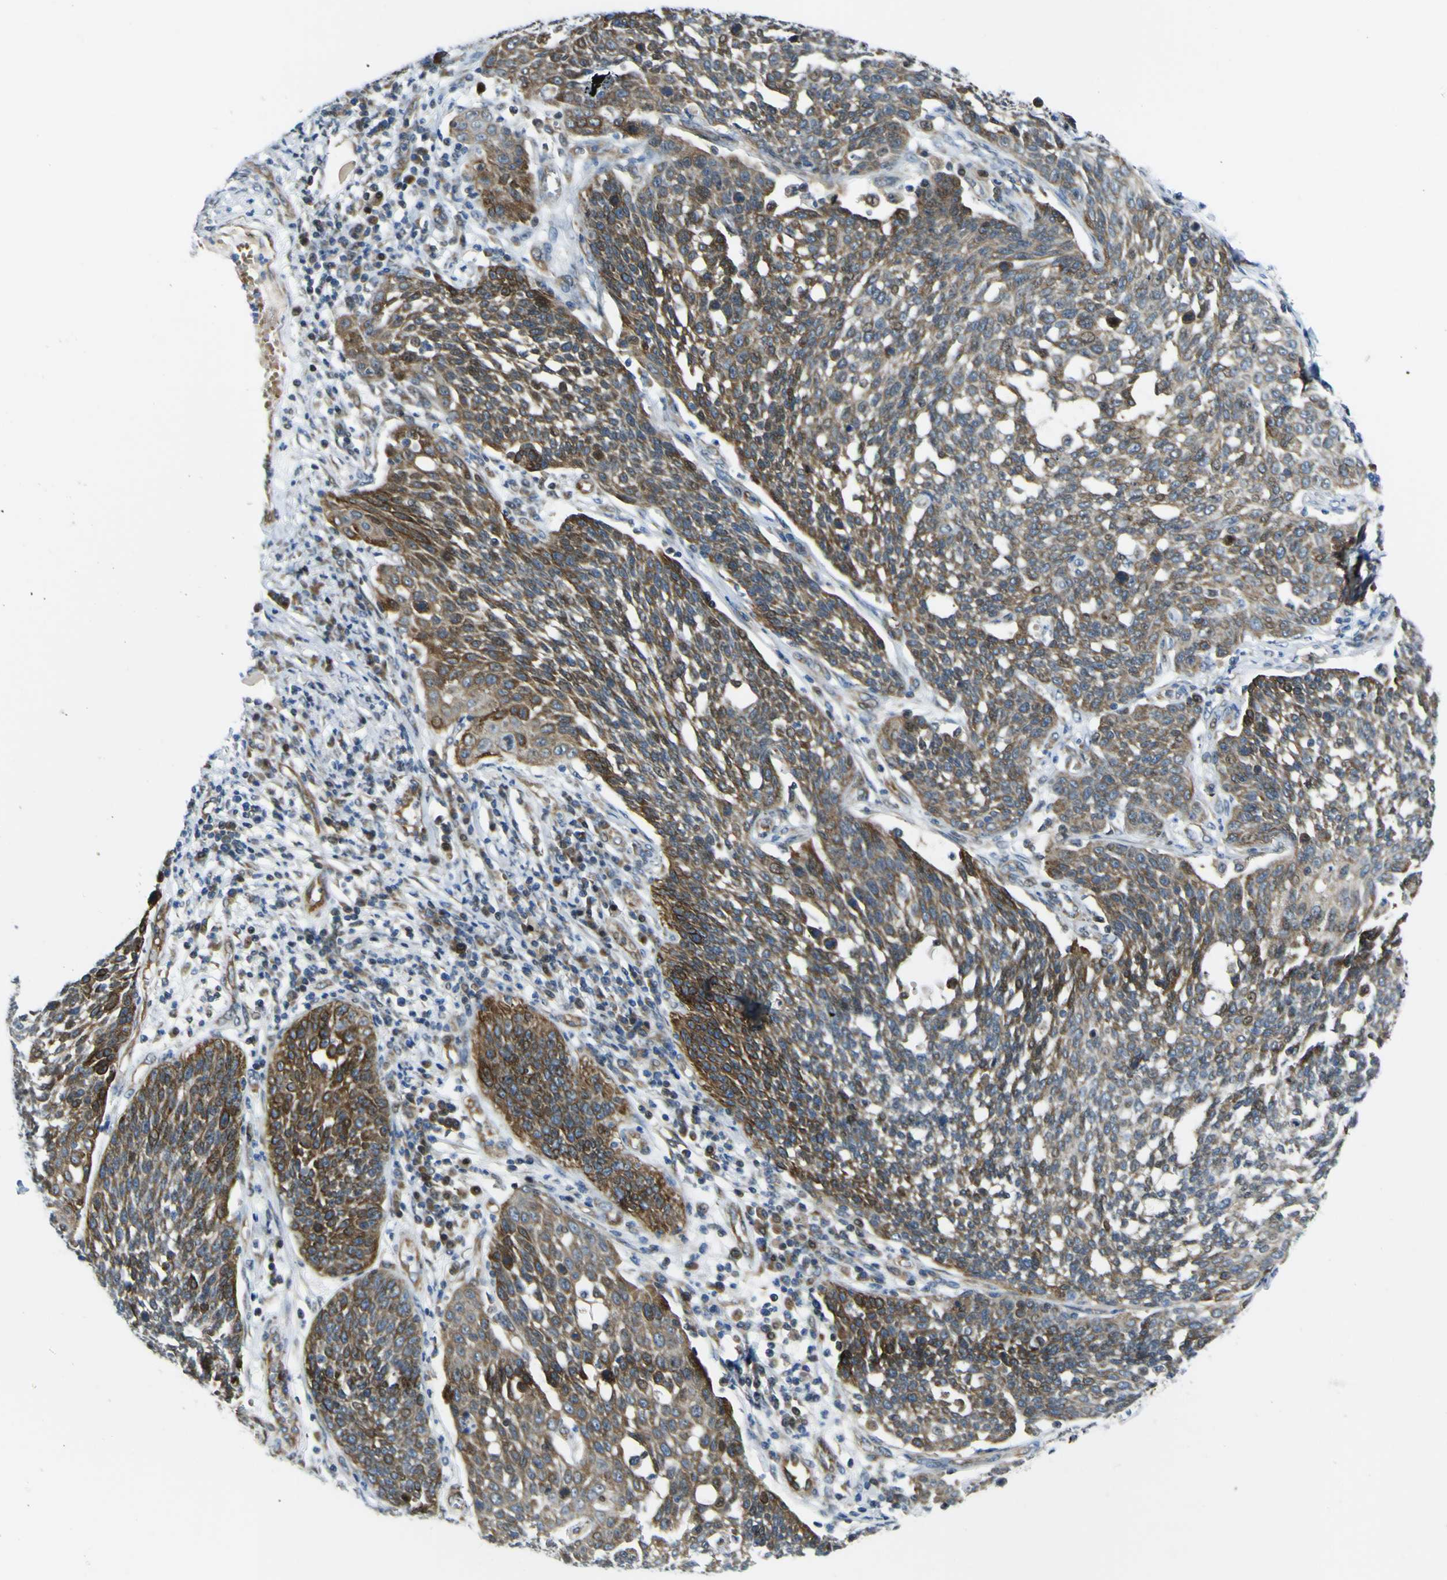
{"staining": {"intensity": "strong", "quantity": ">75%", "location": "cytoplasmic/membranous"}, "tissue": "cervical cancer", "cell_type": "Tumor cells", "image_type": "cancer", "snomed": [{"axis": "morphology", "description": "Squamous cell carcinoma, NOS"}, {"axis": "topography", "description": "Cervix"}], "caption": "The image demonstrates a brown stain indicating the presence of a protein in the cytoplasmic/membranous of tumor cells in cervical cancer.", "gene": "KDM7A", "patient": {"sex": "female", "age": 34}}